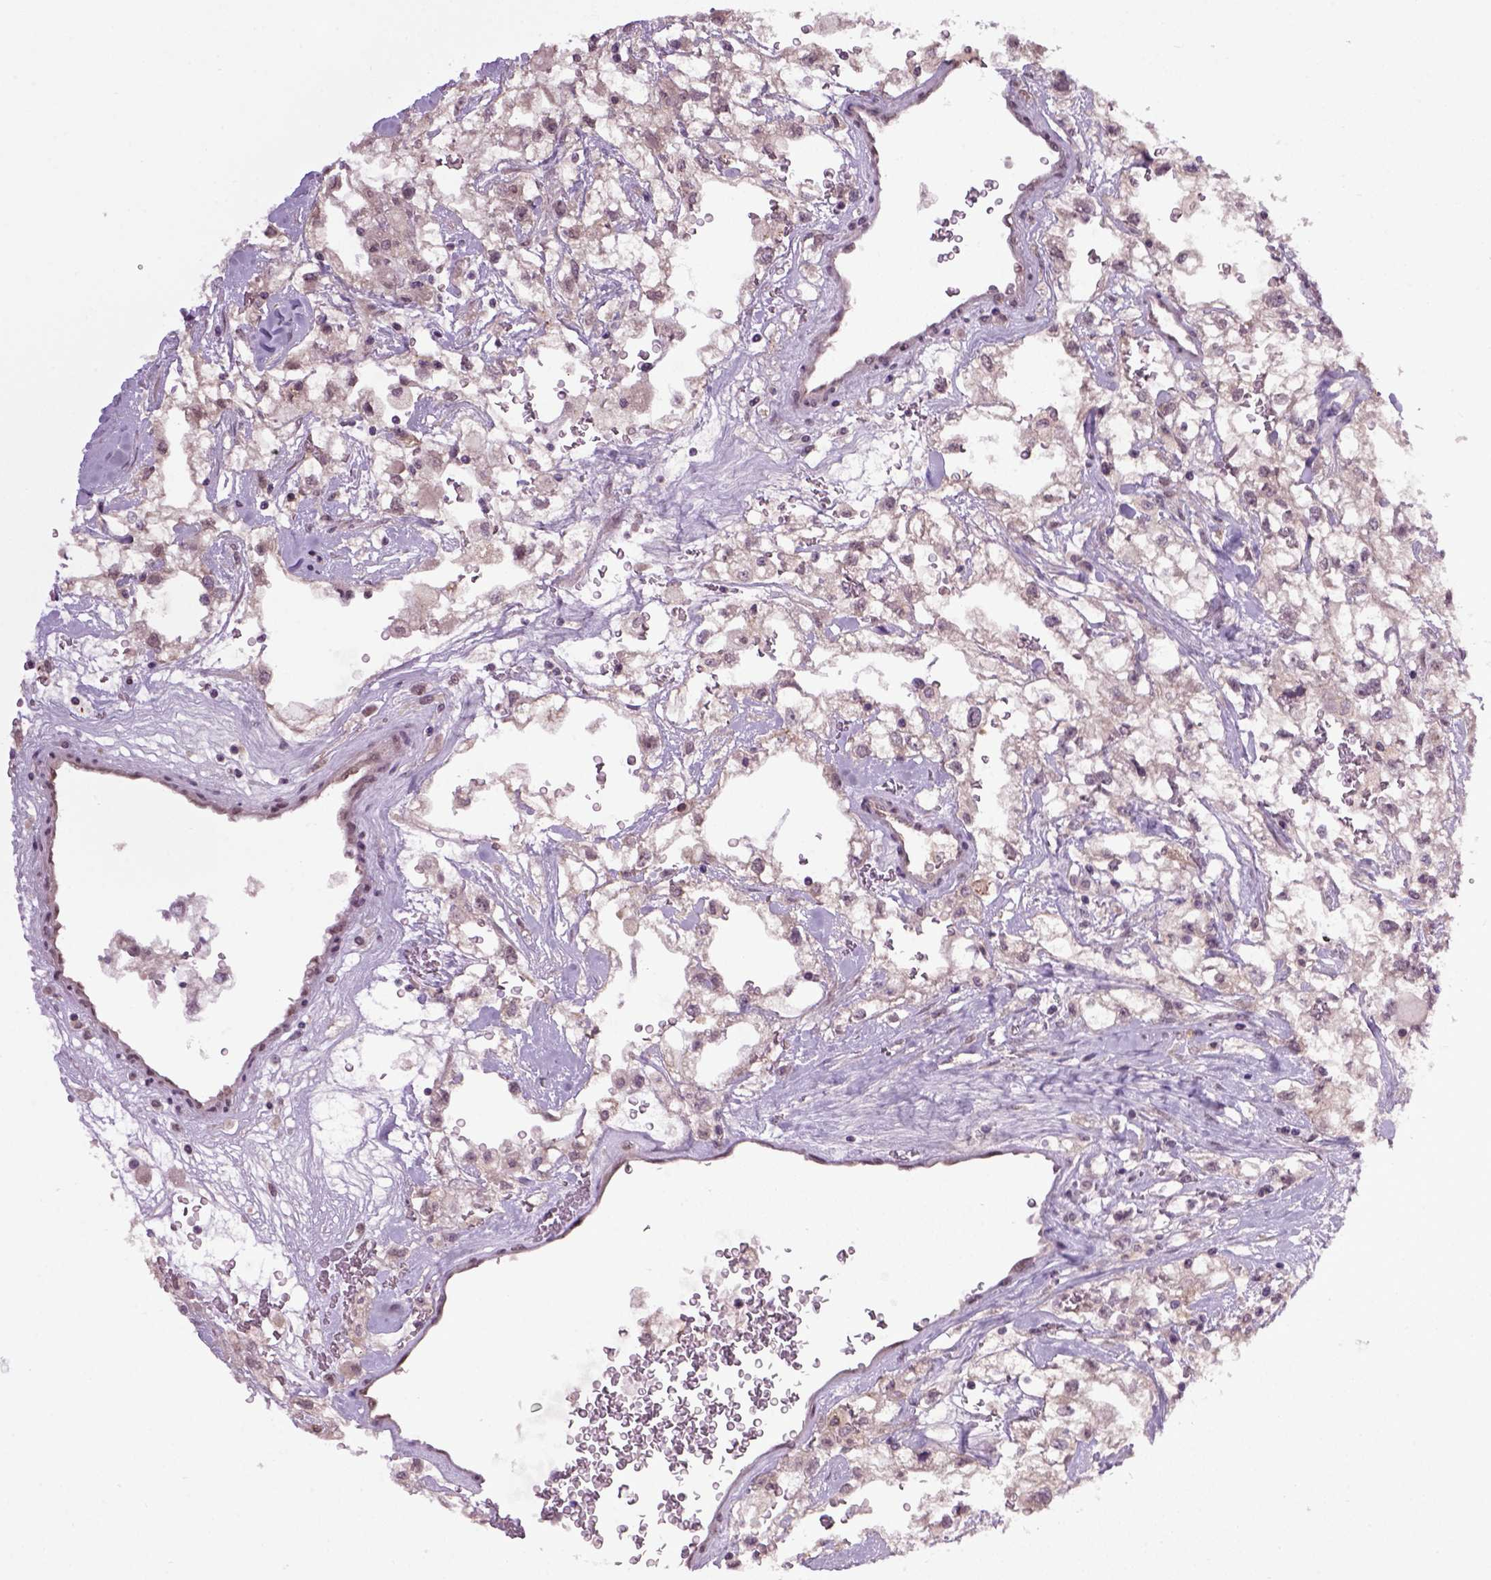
{"staining": {"intensity": "weak", "quantity": "<25%", "location": "cytoplasmic/membranous"}, "tissue": "renal cancer", "cell_type": "Tumor cells", "image_type": "cancer", "snomed": [{"axis": "morphology", "description": "Adenocarcinoma, NOS"}, {"axis": "topography", "description": "Kidney"}], "caption": "Adenocarcinoma (renal) stained for a protein using immunohistochemistry (IHC) displays no positivity tumor cells.", "gene": "RAB43", "patient": {"sex": "male", "age": 59}}